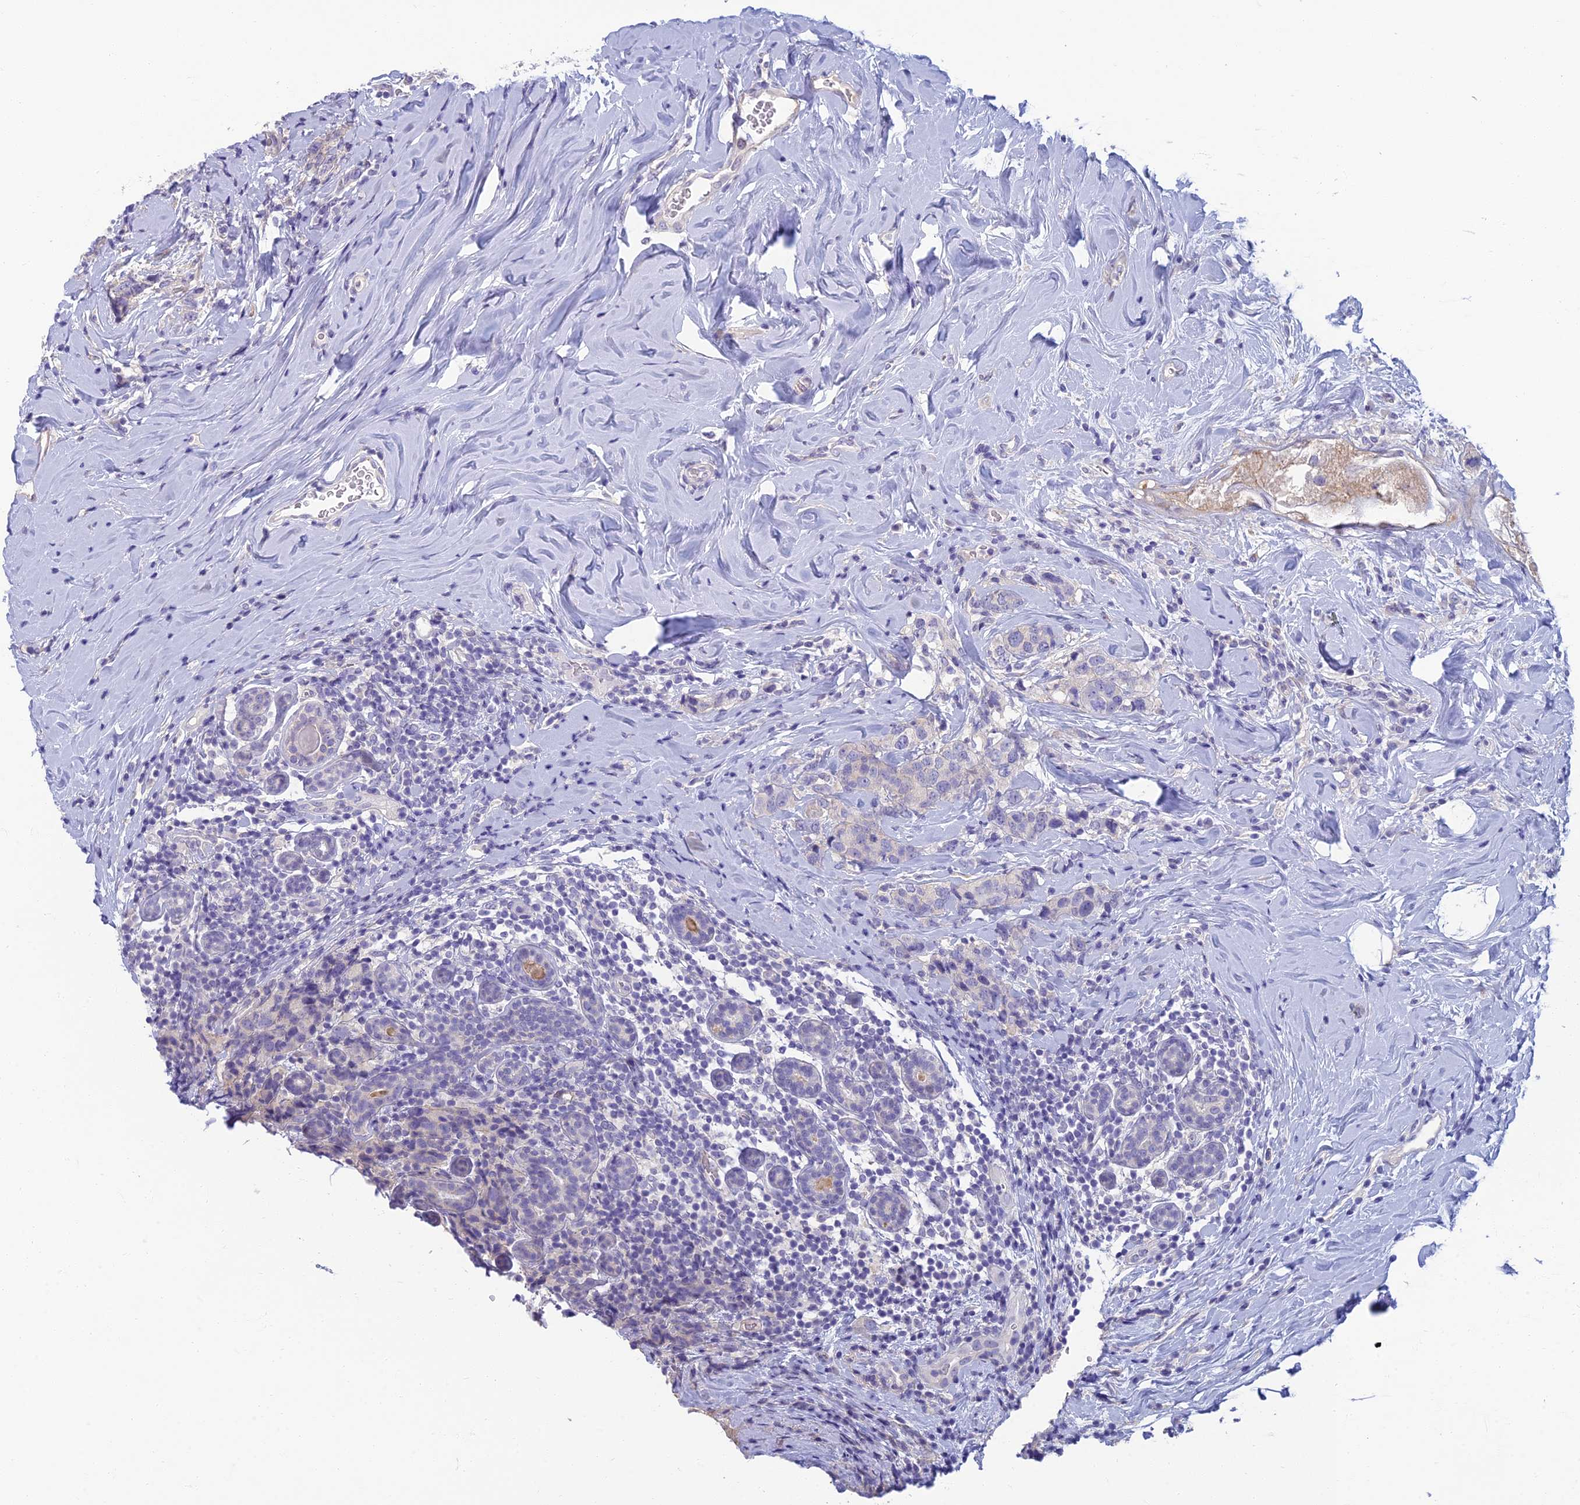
{"staining": {"intensity": "negative", "quantity": "none", "location": "none"}, "tissue": "breast cancer", "cell_type": "Tumor cells", "image_type": "cancer", "snomed": [{"axis": "morphology", "description": "Lobular carcinoma"}, {"axis": "topography", "description": "Breast"}], "caption": "DAB immunohistochemical staining of breast cancer (lobular carcinoma) demonstrates no significant staining in tumor cells.", "gene": "NEURL1", "patient": {"sex": "female", "age": 59}}